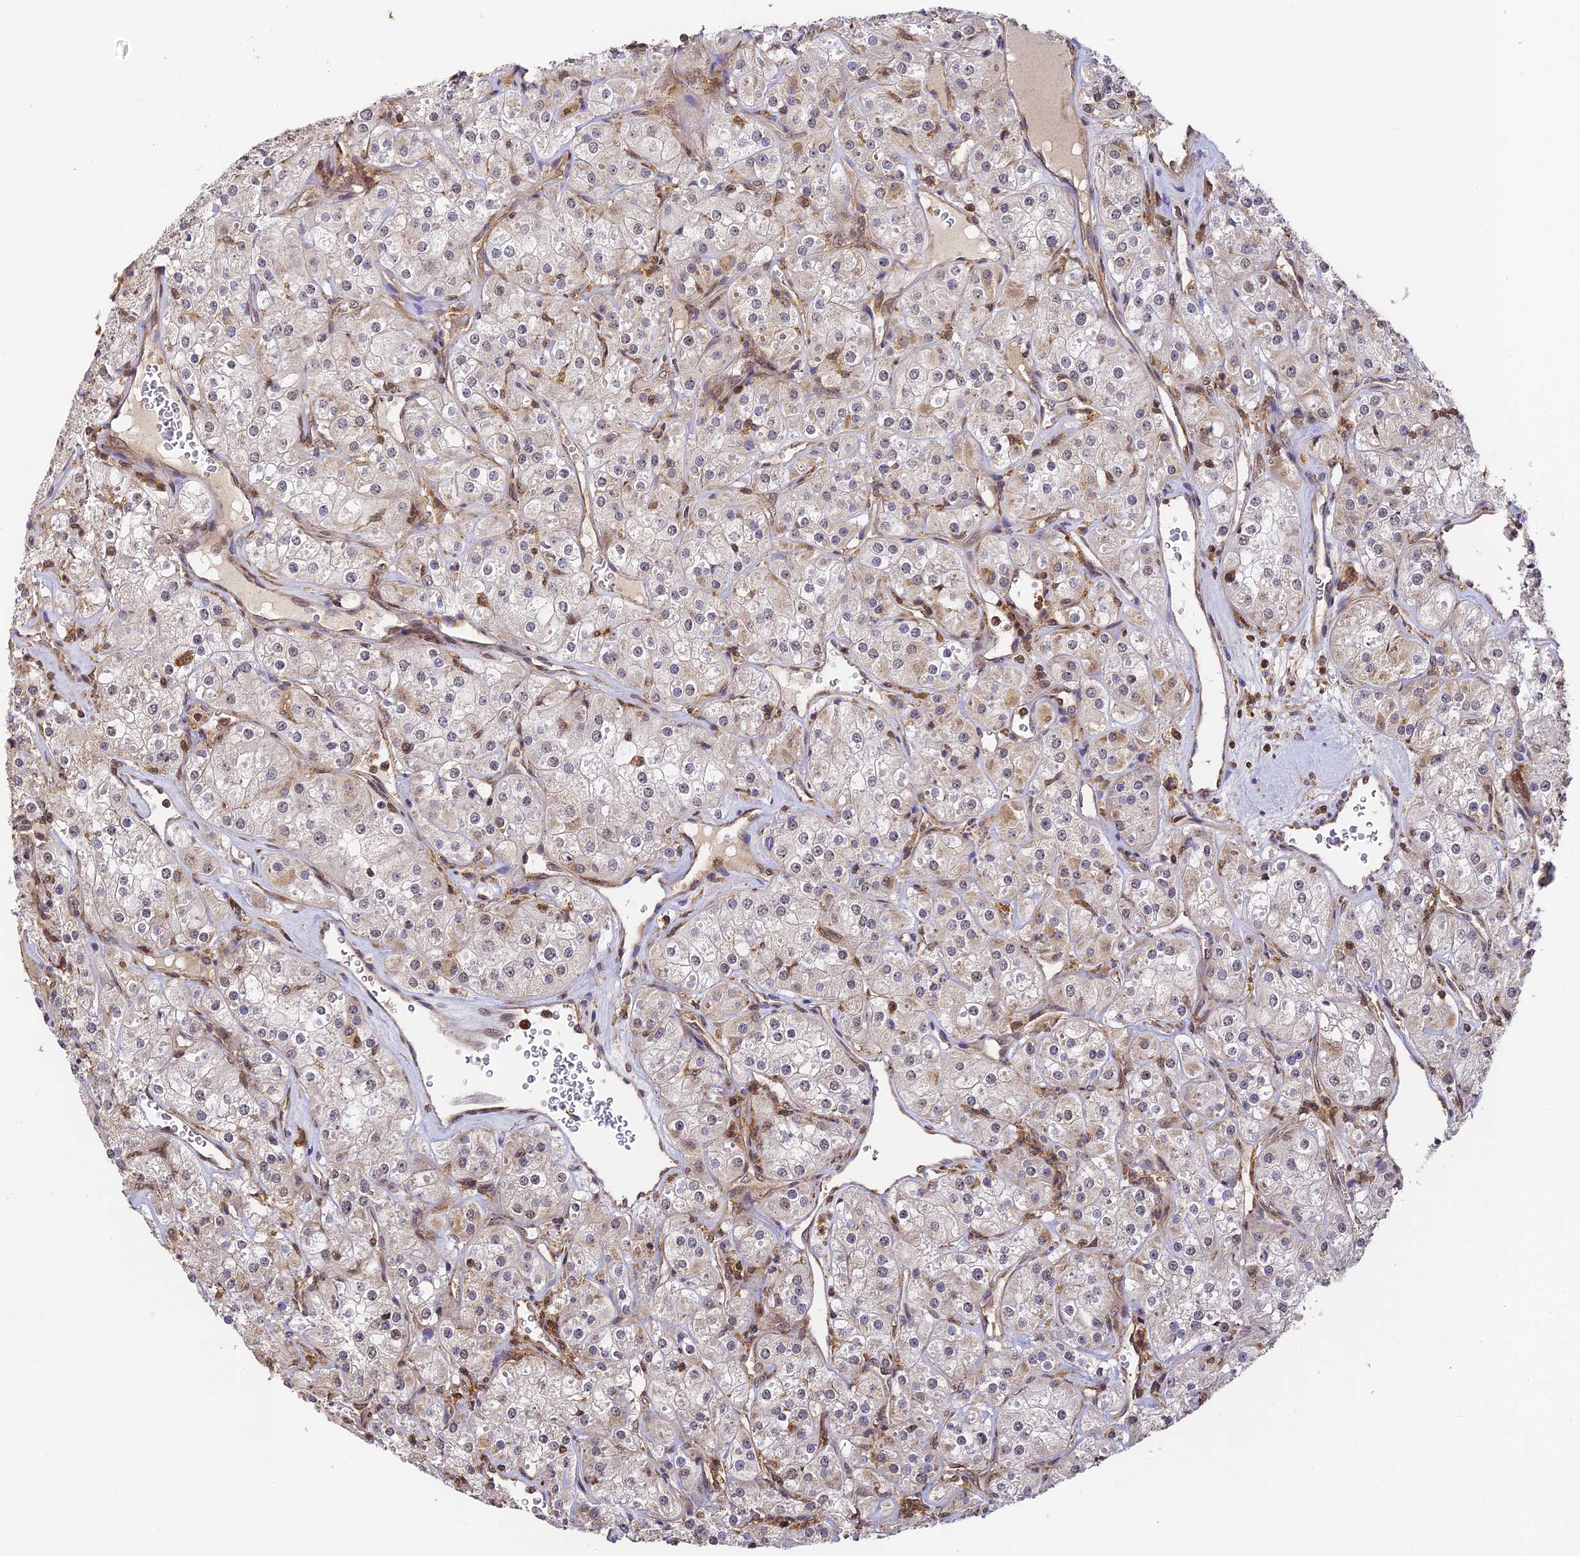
{"staining": {"intensity": "negative", "quantity": "none", "location": "none"}, "tissue": "renal cancer", "cell_type": "Tumor cells", "image_type": "cancer", "snomed": [{"axis": "morphology", "description": "Adenocarcinoma, NOS"}, {"axis": "topography", "description": "Kidney"}], "caption": "The IHC histopathology image has no significant expression in tumor cells of renal cancer tissue.", "gene": "ZNF443", "patient": {"sex": "male", "age": 77}}